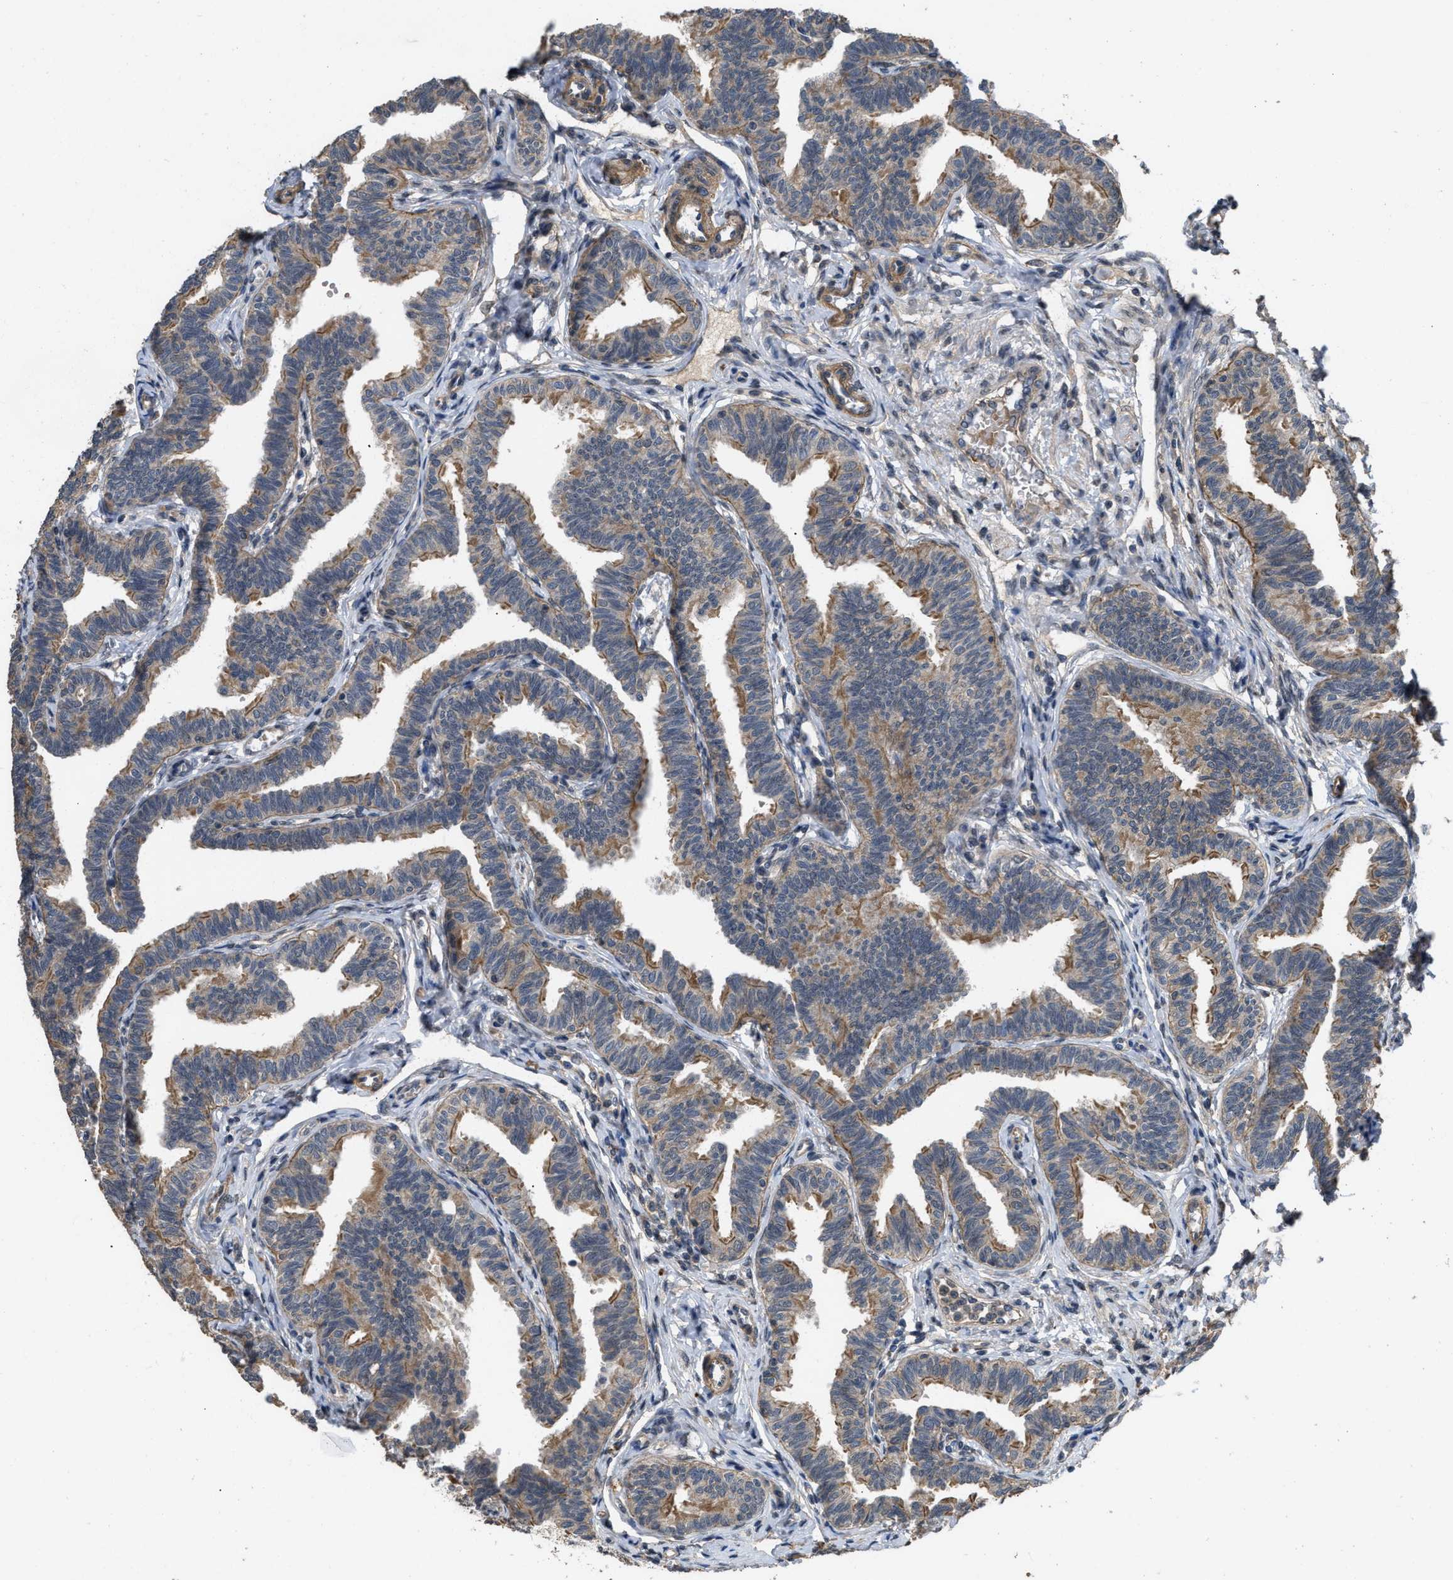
{"staining": {"intensity": "moderate", "quantity": ">75%", "location": "cytoplasmic/membranous"}, "tissue": "fallopian tube", "cell_type": "Glandular cells", "image_type": "normal", "snomed": [{"axis": "morphology", "description": "Normal tissue, NOS"}, {"axis": "topography", "description": "Fallopian tube"}, {"axis": "topography", "description": "Ovary"}], "caption": "Brown immunohistochemical staining in normal human fallopian tube shows moderate cytoplasmic/membranous expression in about >75% of glandular cells.", "gene": "UTRN", "patient": {"sex": "female", "age": 23}}